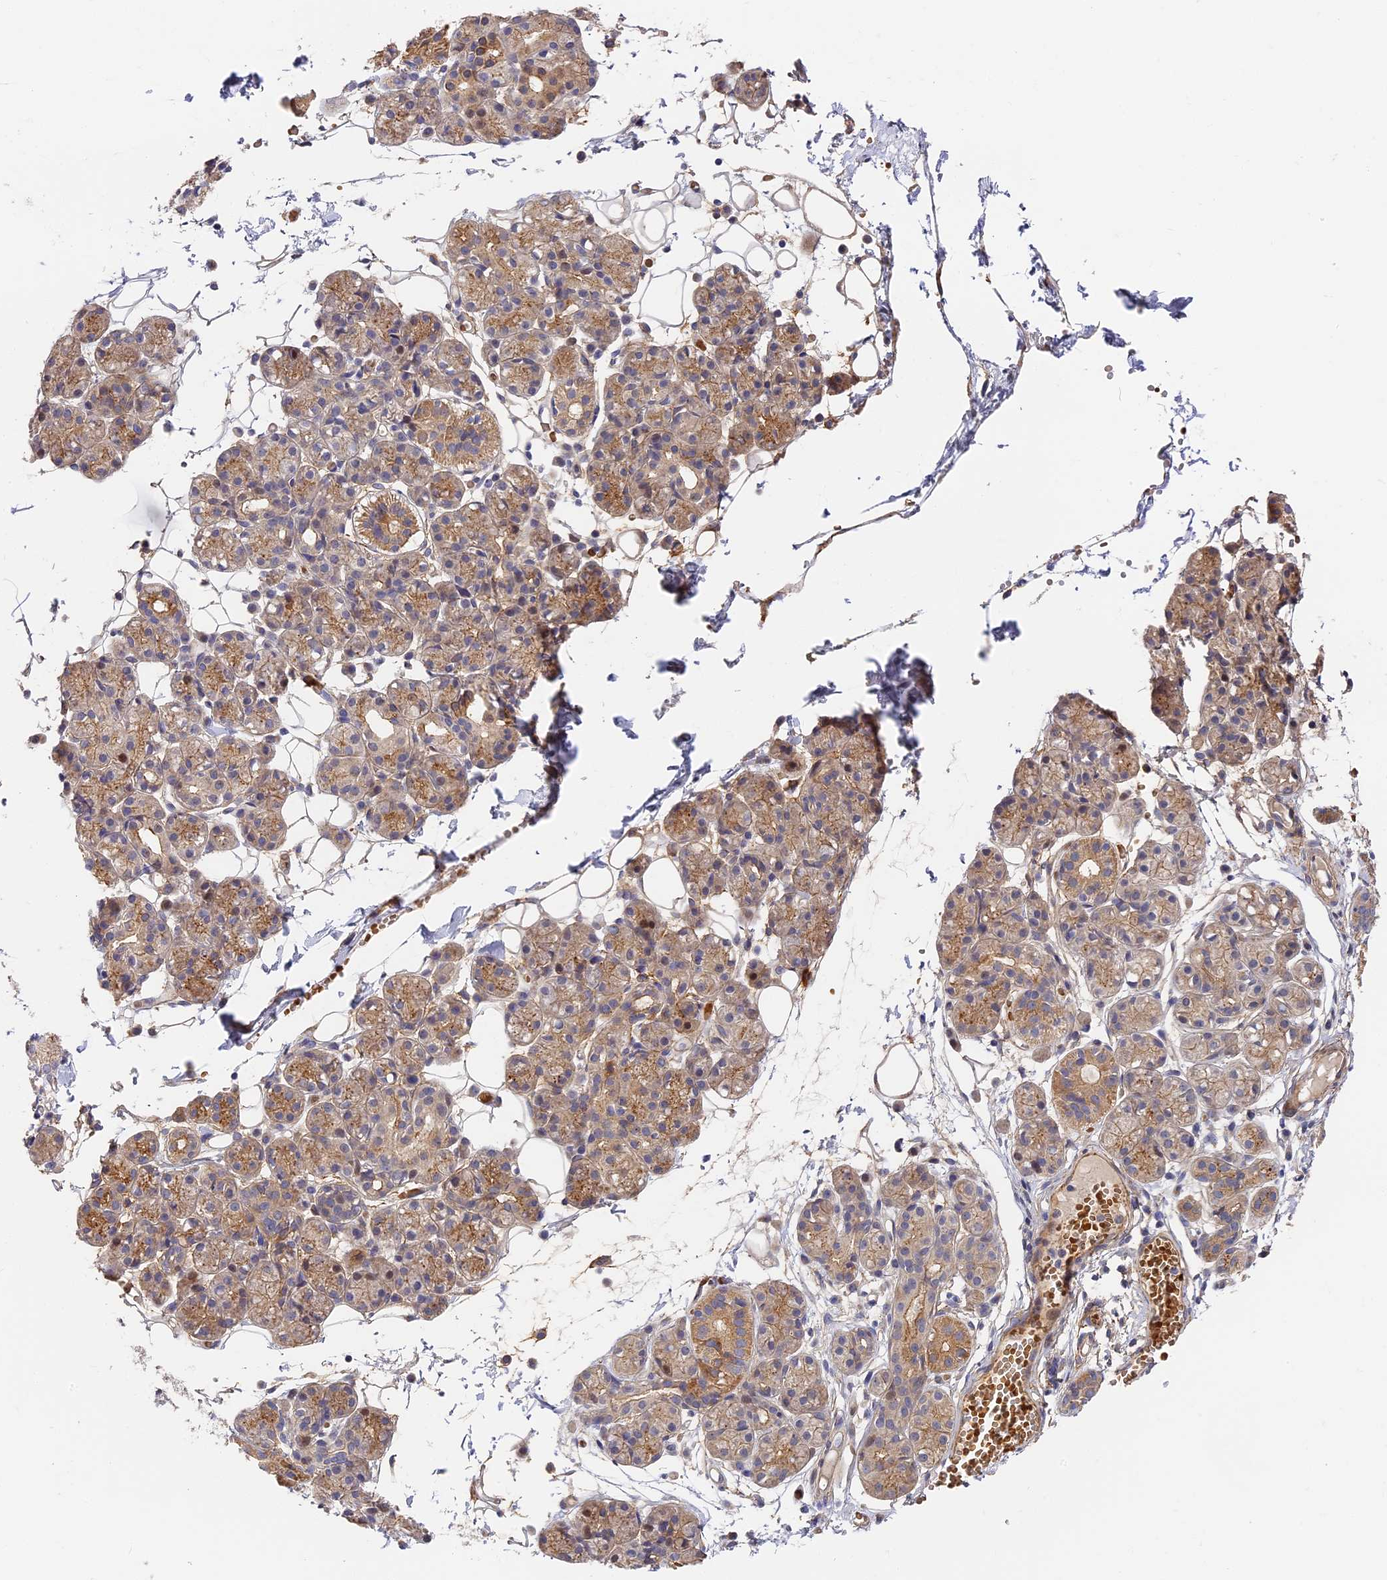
{"staining": {"intensity": "moderate", "quantity": "25%-75%", "location": "cytoplasmic/membranous"}, "tissue": "salivary gland", "cell_type": "Glandular cells", "image_type": "normal", "snomed": [{"axis": "morphology", "description": "Normal tissue, NOS"}, {"axis": "topography", "description": "Salivary gland"}], "caption": "Salivary gland was stained to show a protein in brown. There is medium levels of moderate cytoplasmic/membranous staining in approximately 25%-75% of glandular cells. Using DAB (3,3'-diaminobenzidine) (brown) and hematoxylin (blue) stains, captured at high magnification using brightfield microscopy.", "gene": "MISP3", "patient": {"sex": "male", "age": 63}}